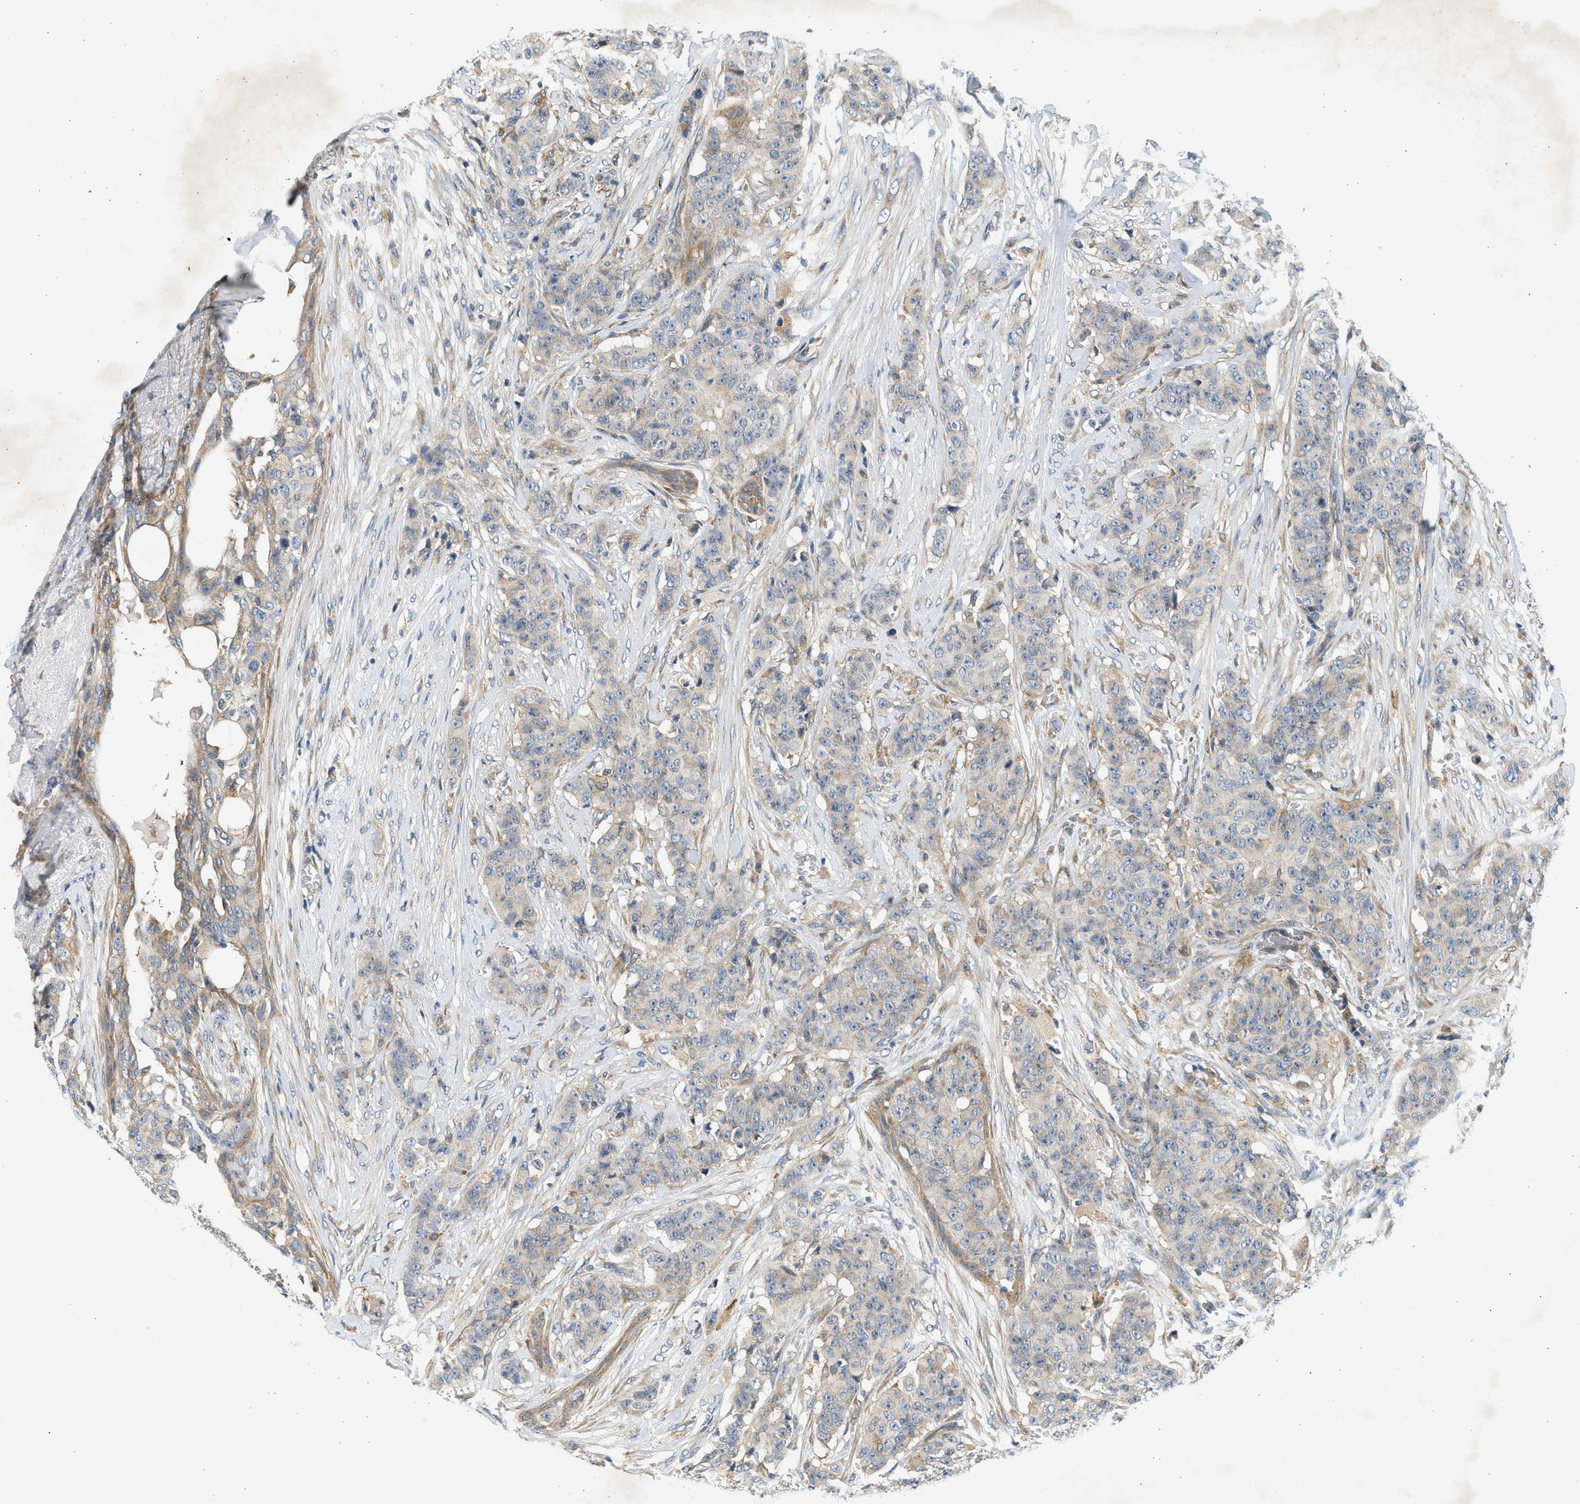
{"staining": {"intensity": "weak", "quantity": "25%-75%", "location": "cytoplasmic/membranous"}, "tissue": "breast cancer", "cell_type": "Tumor cells", "image_type": "cancer", "snomed": [{"axis": "morphology", "description": "Normal tissue, NOS"}, {"axis": "morphology", "description": "Duct carcinoma"}, {"axis": "topography", "description": "Breast"}], "caption": "Immunohistochemistry (IHC) of breast infiltrating ductal carcinoma displays low levels of weak cytoplasmic/membranous expression in approximately 25%-75% of tumor cells.", "gene": "KDELR2", "patient": {"sex": "female", "age": 40}}